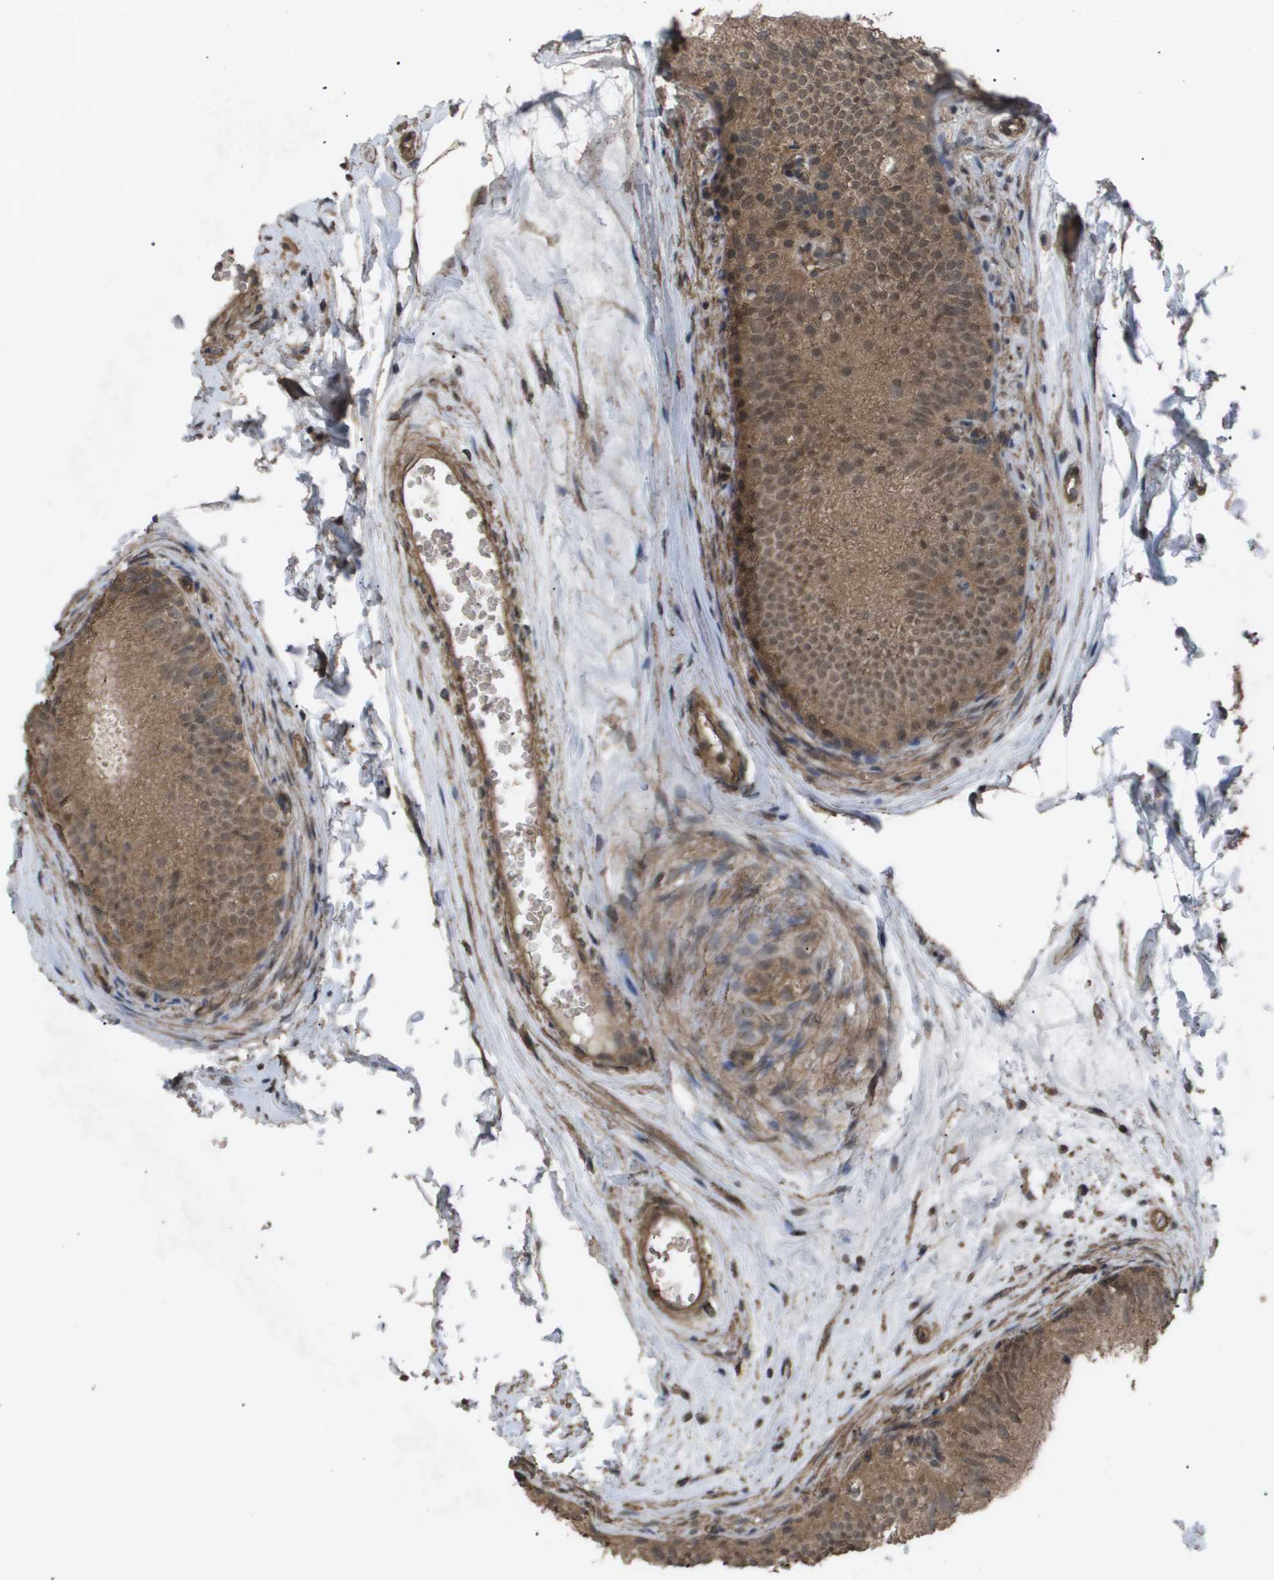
{"staining": {"intensity": "moderate", "quantity": ">75%", "location": "cytoplasmic/membranous,nuclear"}, "tissue": "epididymis", "cell_type": "Glandular cells", "image_type": "normal", "snomed": [{"axis": "morphology", "description": "Normal tissue, NOS"}, {"axis": "topography", "description": "Epididymis"}], "caption": "Epididymis was stained to show a protein in brown. There is medium levels of moderate cytoplasmic/membranous,nuclear staining in approximately >75% of glandular cells. The staining was performed using DAB (3,3'-diaminobenzidine), with brown indicating positive protein expression. Nuclei are stained blue with hematoxylin.", "gene": "CUL5", "patient": {"sex": "male", "age": 56}}